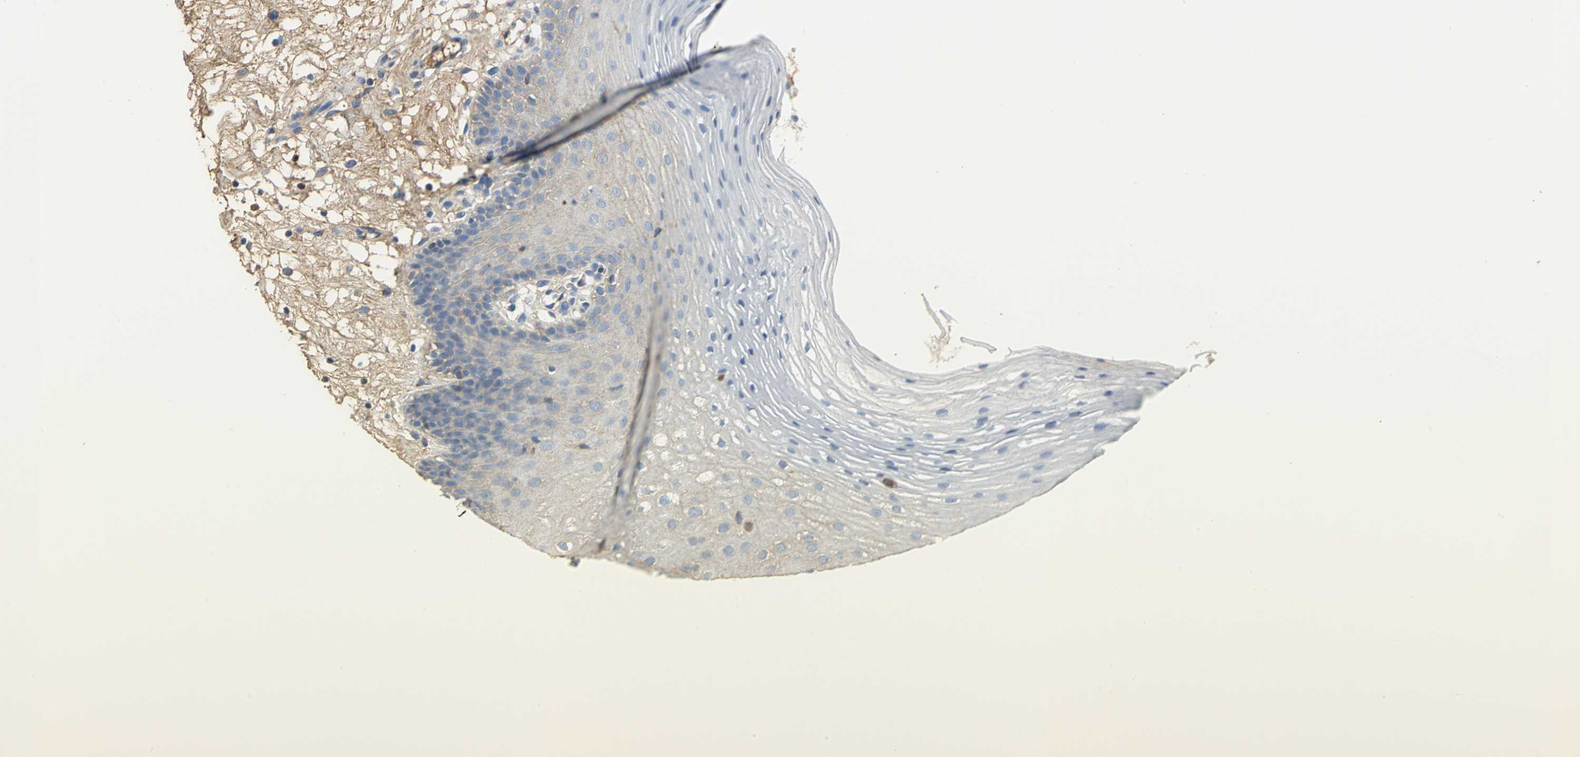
{"staining": {"intensity": "moderate", "quantity": "25%-75%", "location": "cytoplasmic/membranous"}, "tissue": "oral mucosa", "cell_type": "Squamous epithelial cells", "image_type": "normal", "snomed": [{"axis": "morphology", "description": "Normal tissue, NOS"}, {"axis": "morphology", "description": "Squamous cell carcinoma, NOS"}, {"axis": "topography", "description": "Skeletal muscle"}, {"axis": "topography", "description": "Oral tissue"}, {"axis": "topography", "description": "Head-Neck"}], "caption": "Immunohistochemical staining of unremarkable human oral mucosa shows moderate cytoplasmic/membranous protein expression in about 25%-75% of squamous epithelial cells.", "gene": "GYG2", "patient": {"sex": "male", "age": 71}}